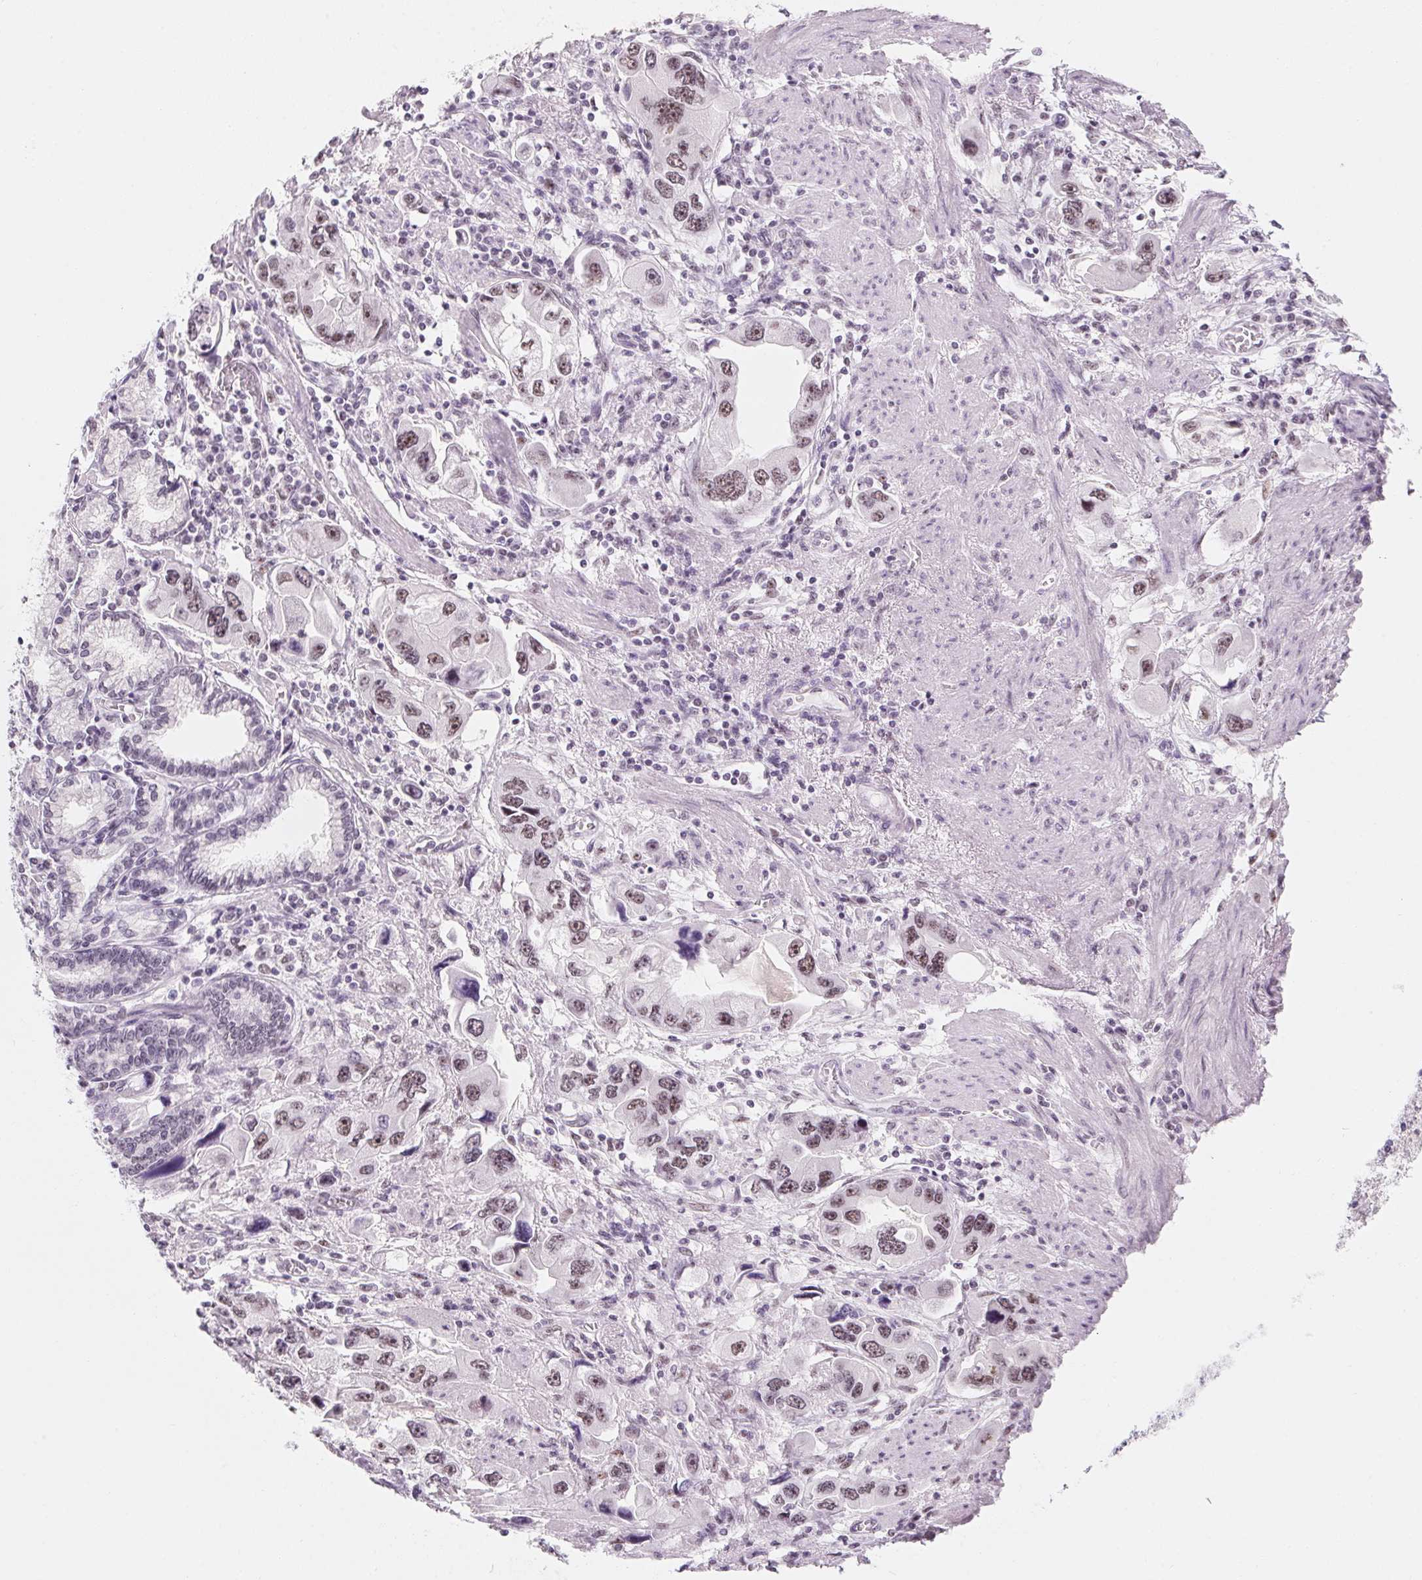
{"staining": {"intensity": "weak", "quantity": "25%-75%", "location": "nuclear"}, "tissue": "stomach cancer", "cell_type": "Tumor cells", "image_type": "cancer", "snomed": [{"axis": "morphology", "description": "Adenocarcinoma, NOS"}, {"axis": "topography", "description": "Stomach, lower"}], "caption": "Protein expression analysis of stomach cancer exhibits weak nuclear positivity in approximately 25%-75% of tumor cells. The protein is stained brown, and the nuclei are stained in blue (DAB IHC with brightfield microscopy, high magnification).", "gene": "ZIC4", "patient": {"sex": "female", "age": 93}}